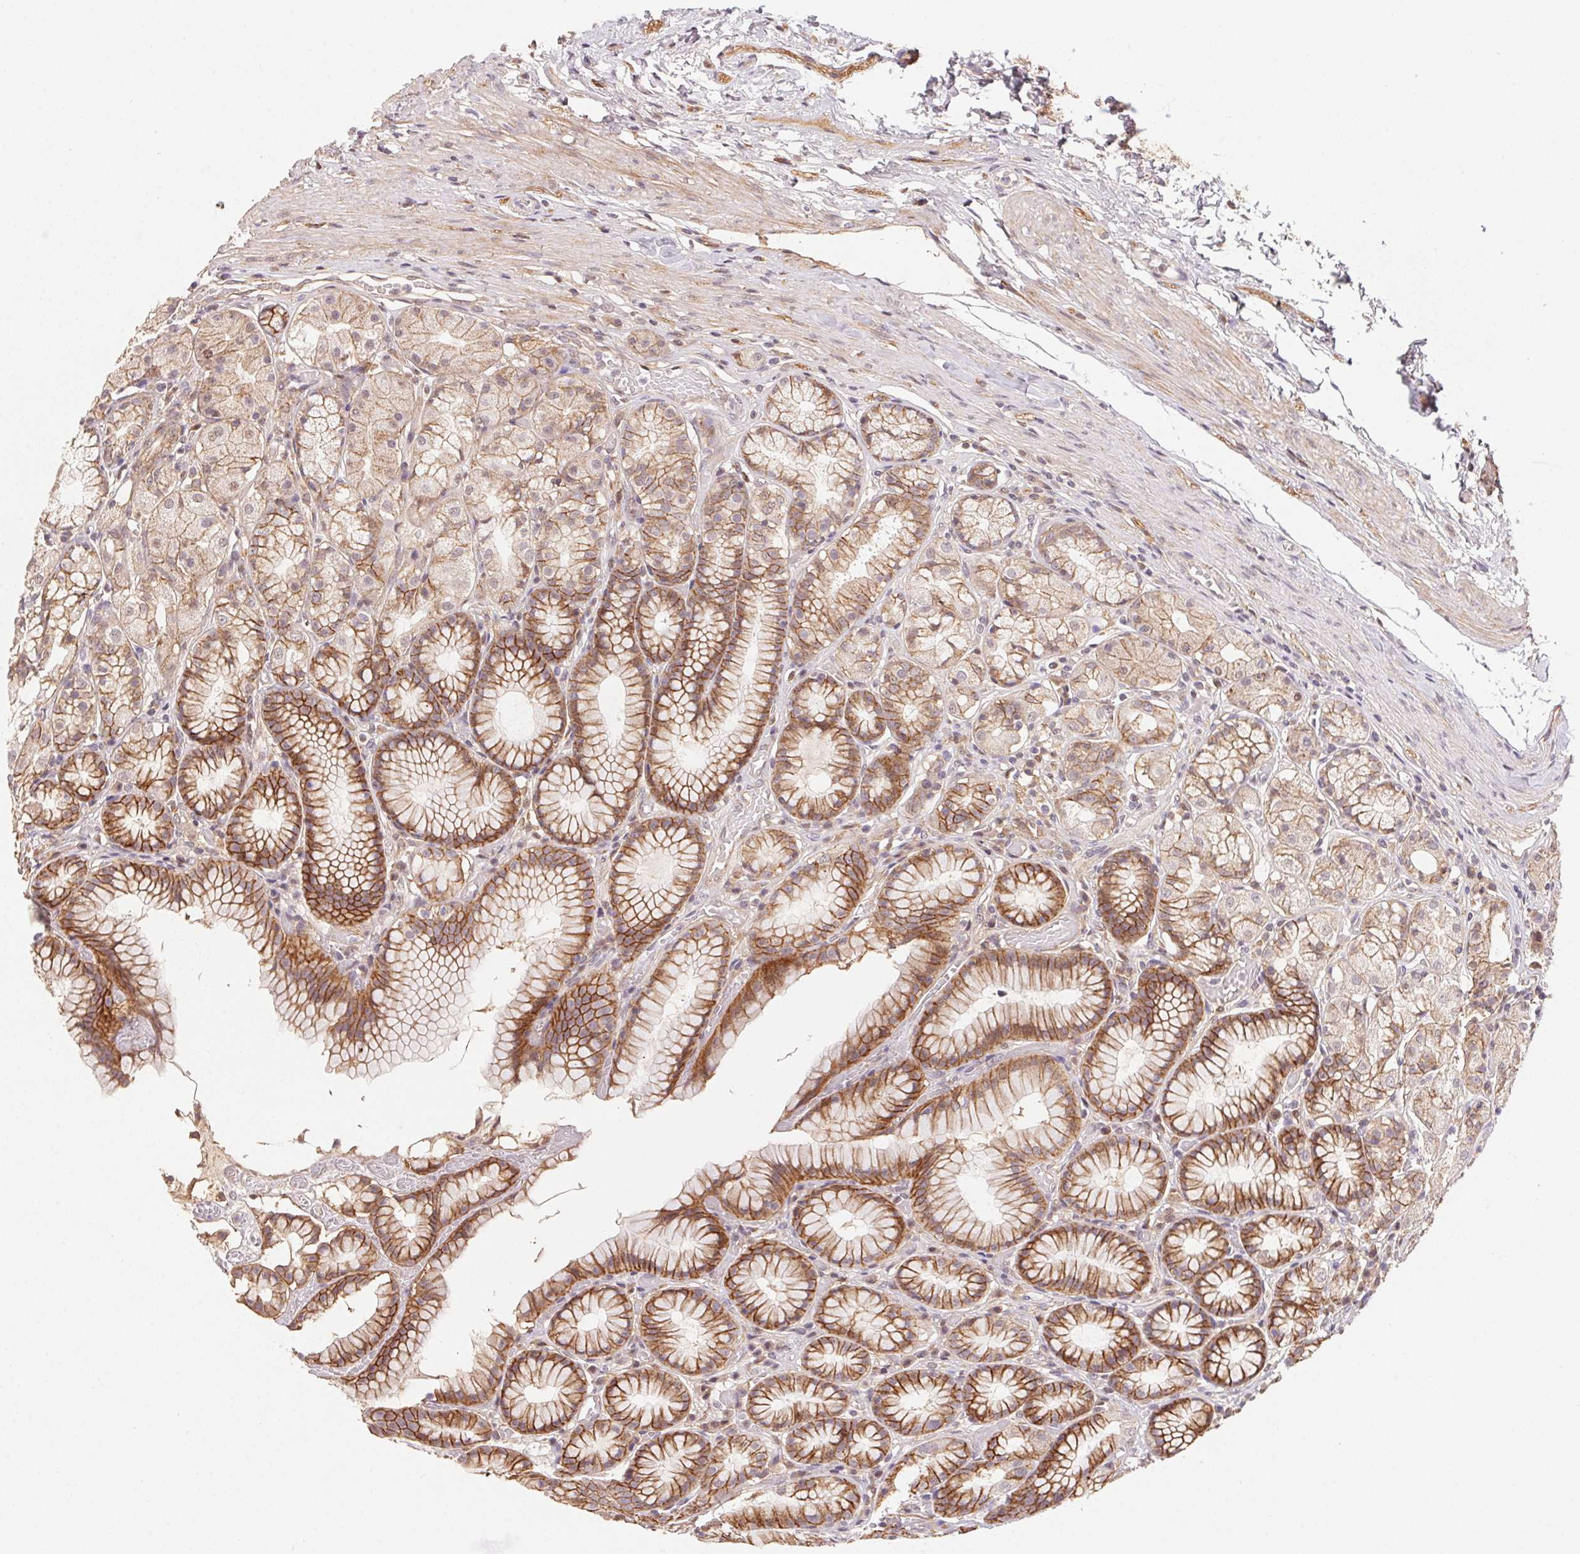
{"staining": {"intensity": "strong", "quantity": "25%-75%", "location": "cytoplasmic/membranous"}, "tissue": "stomach", "cell_type": "Glandular cells", "image_type": "normal", "snomed": [{"axis": "morphology", "description": "Normal tissue, NOS"}, {"axis": "topography", "description": "Stomach"}], "caption": "Protein staining demonstrates strong cytoplasmic/membranous positivity in approximately 25%-75% of glandular cells in benign stomach.", "gene": "SLC52A2", "patient": {"sex": "male", "age": 70}}